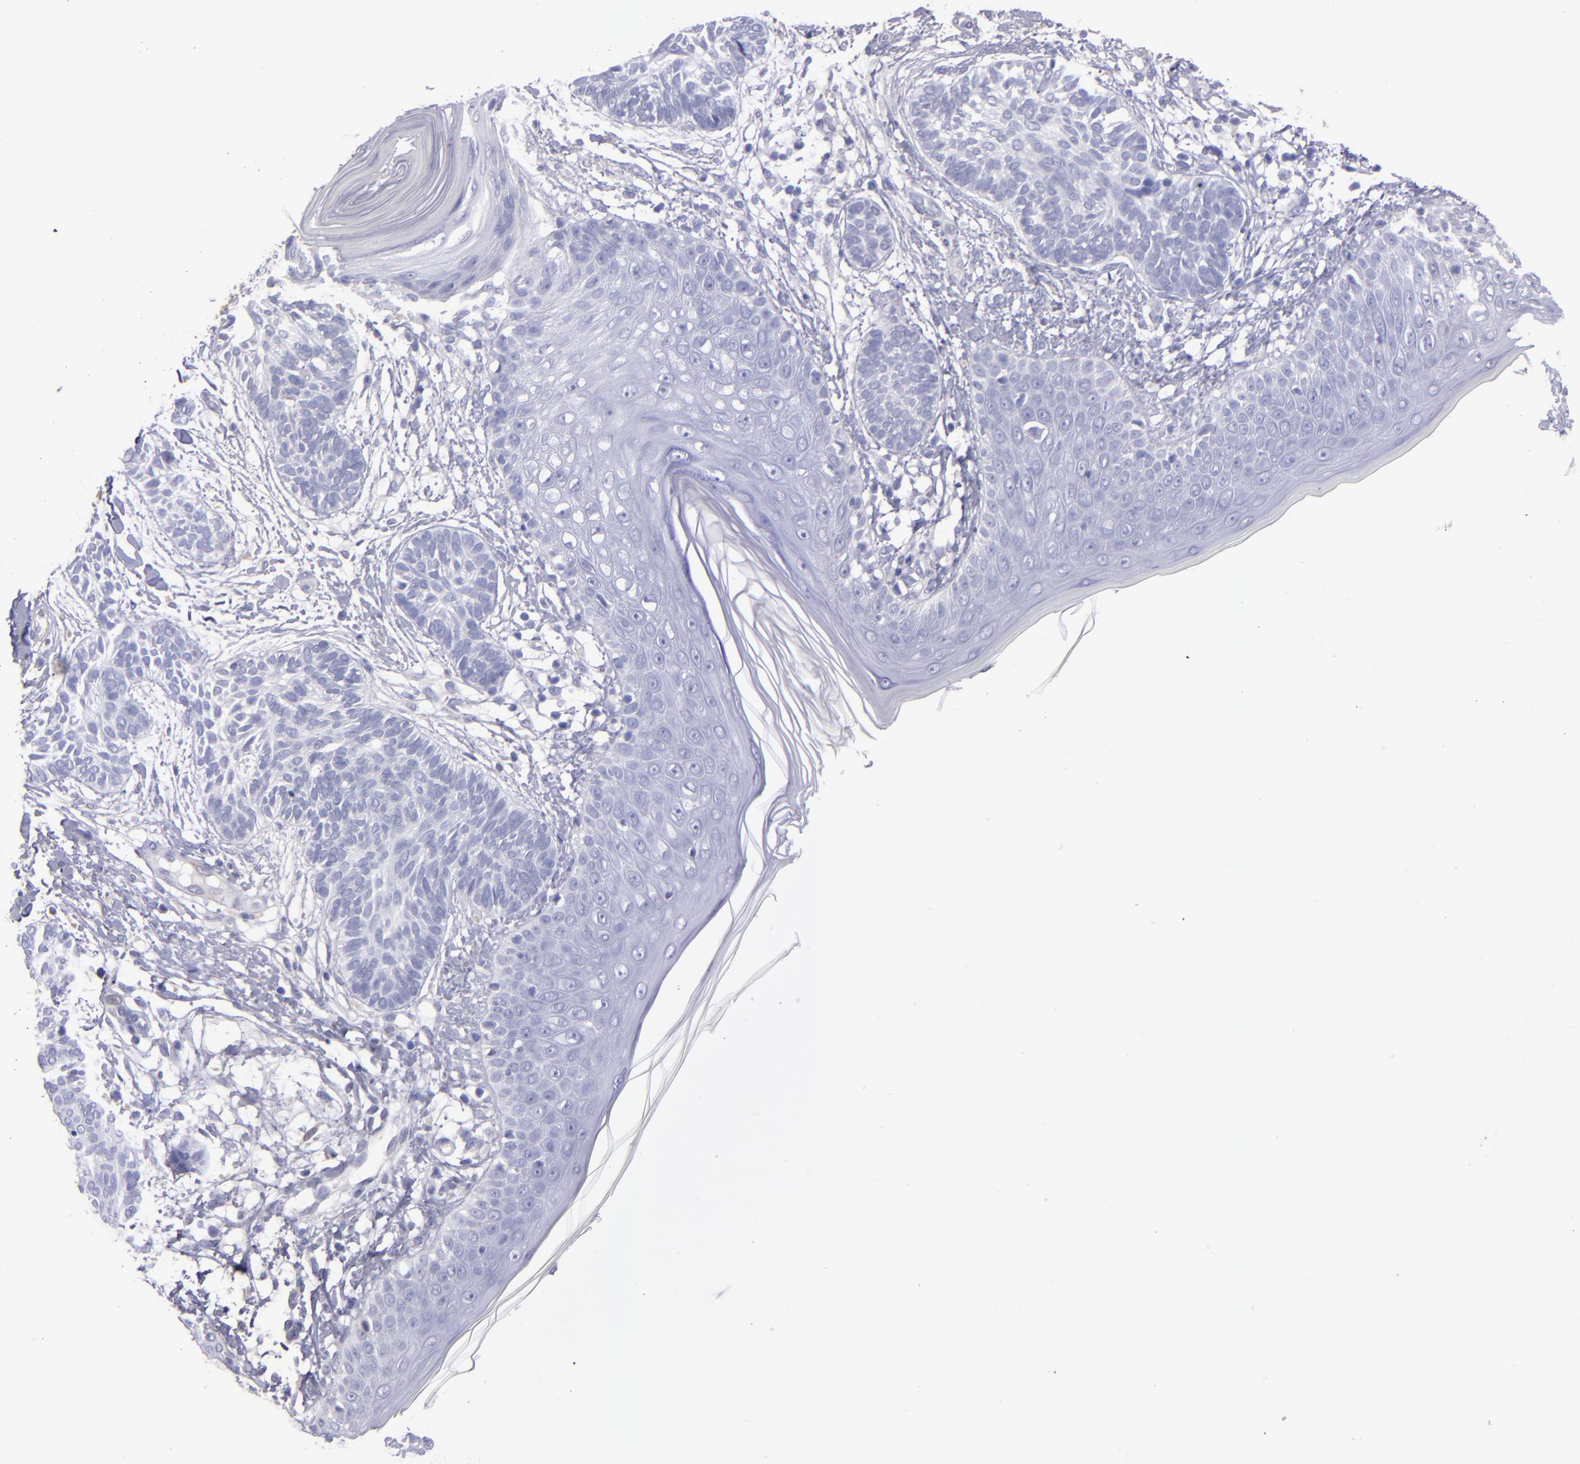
{"staining": {"intensity": "negative", "quantity": "none", "location": "none"}, "tissue": "skin cancer", "cell_type": "Tumor cells", "image_type": "cancer", "snomed": [{"axis": "morphology", "description": "Normal tissue, NOS"}, {"axis": "morphology", "description": "Basal cell carcinoma"}, {"axis": "topography", "description": "Skin"}], "caption": "Immunohistochemistry (IHC) histopathology image of neoplastic tissue: skin cancer stained with DAB reveals no significant protein positivity in tumor cells.", "gene": "TG", "patient": {"sex": "male", "age": 63}}